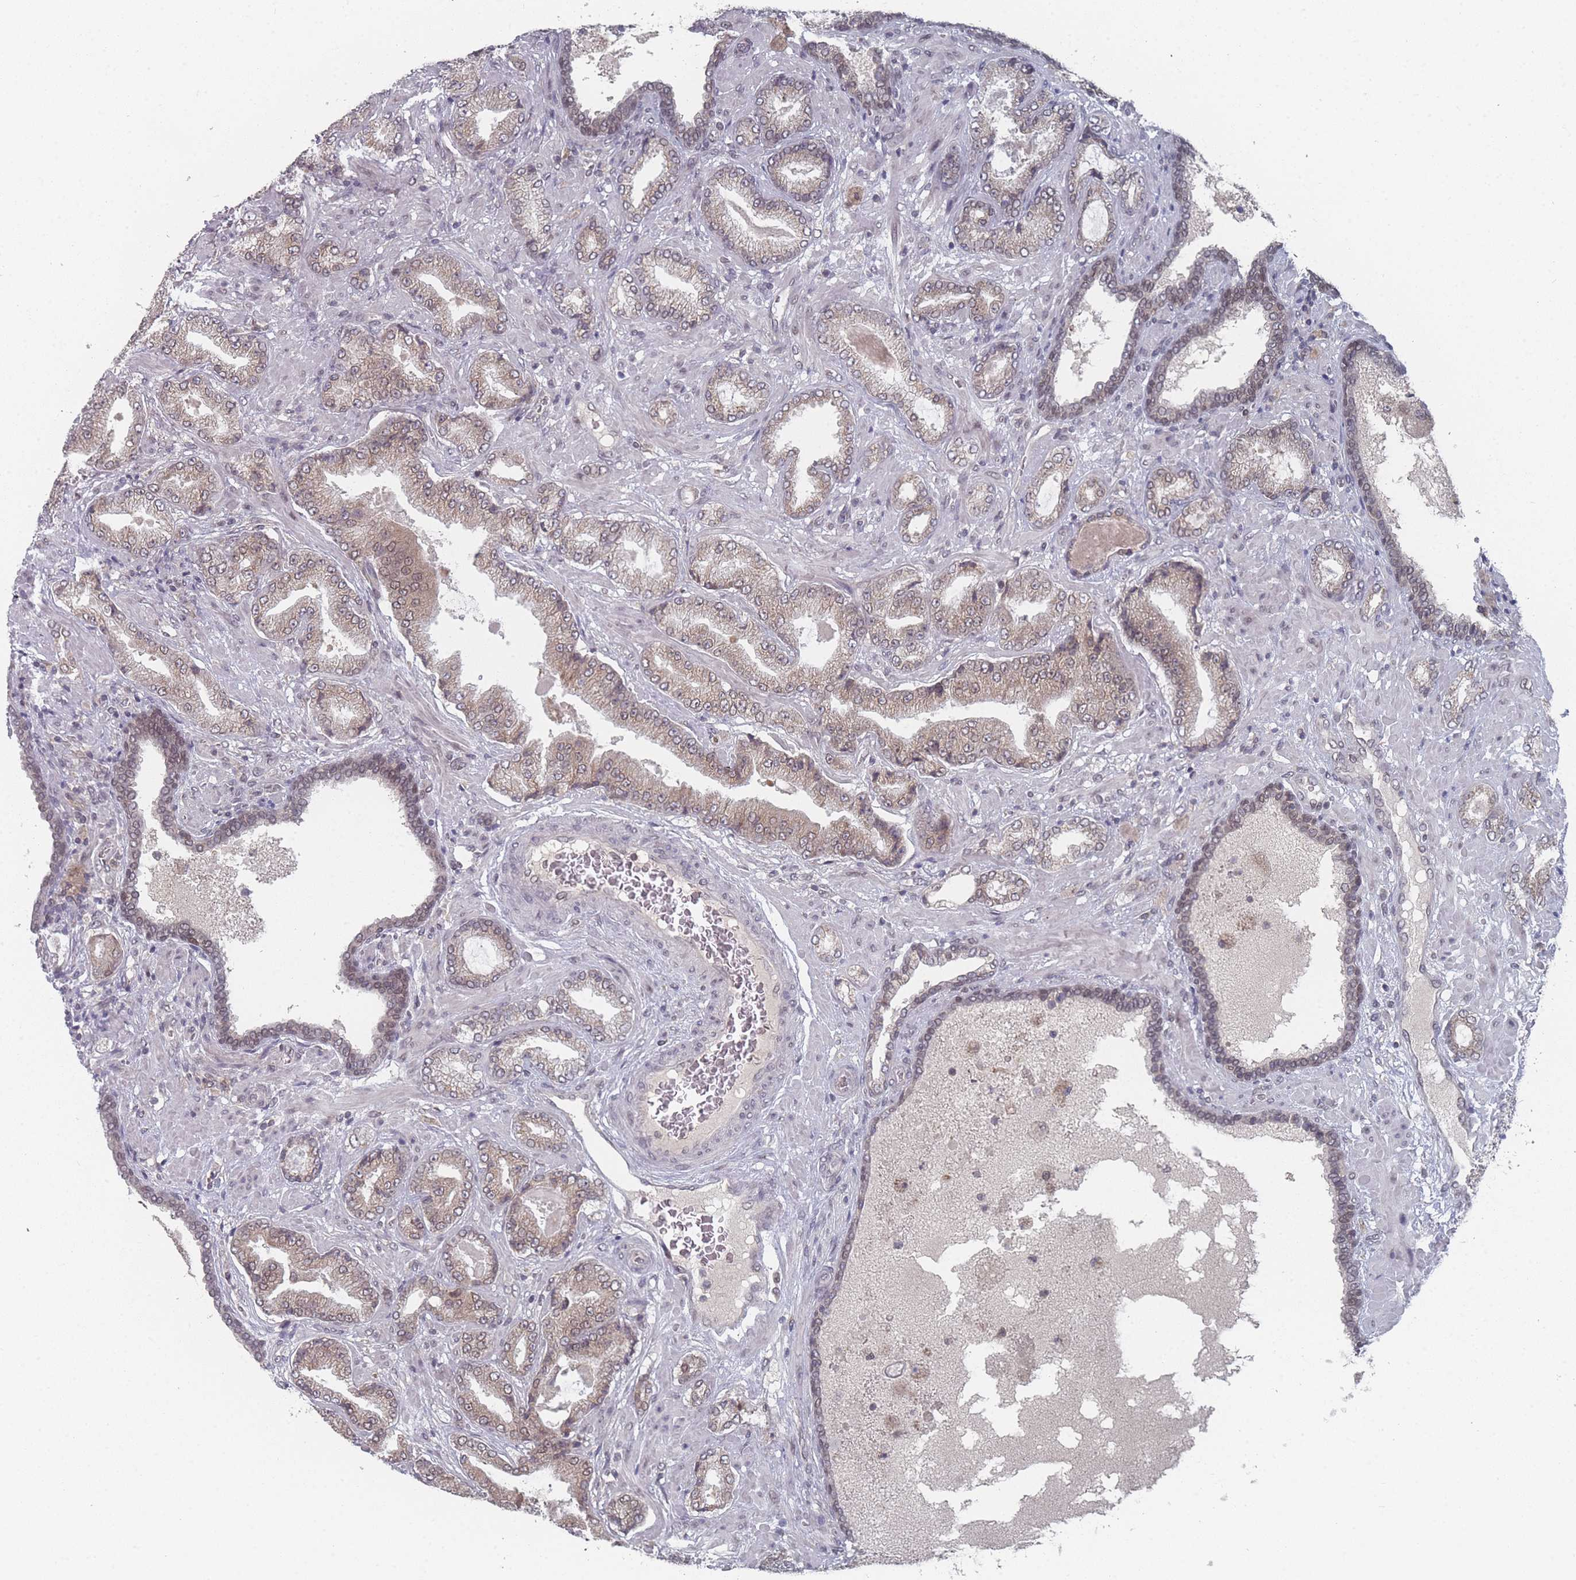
{"staining": {"intensity": "weak", "quantity": "25%-75%", "location": "cytoplasmic/membranous"}, "tissue": "prostate cancer", "cell_type": "Tumor cells", "image_type": "cancer", "snomed": [{"axis": "morphology", "description": "Adenocarcinoma, High grade"}, {"axis": "topography", "description": "Prostate"}], "caption": "Human prostate cancer (adenocarcinoma (high-grade)) stained for a protein (brown) shows weak cytoplasmic/membranous positive positivity in about 25%-75% of tumor cells.", "gene": "TBC1D25", "patient": {"sex": "male", "age": 68}}